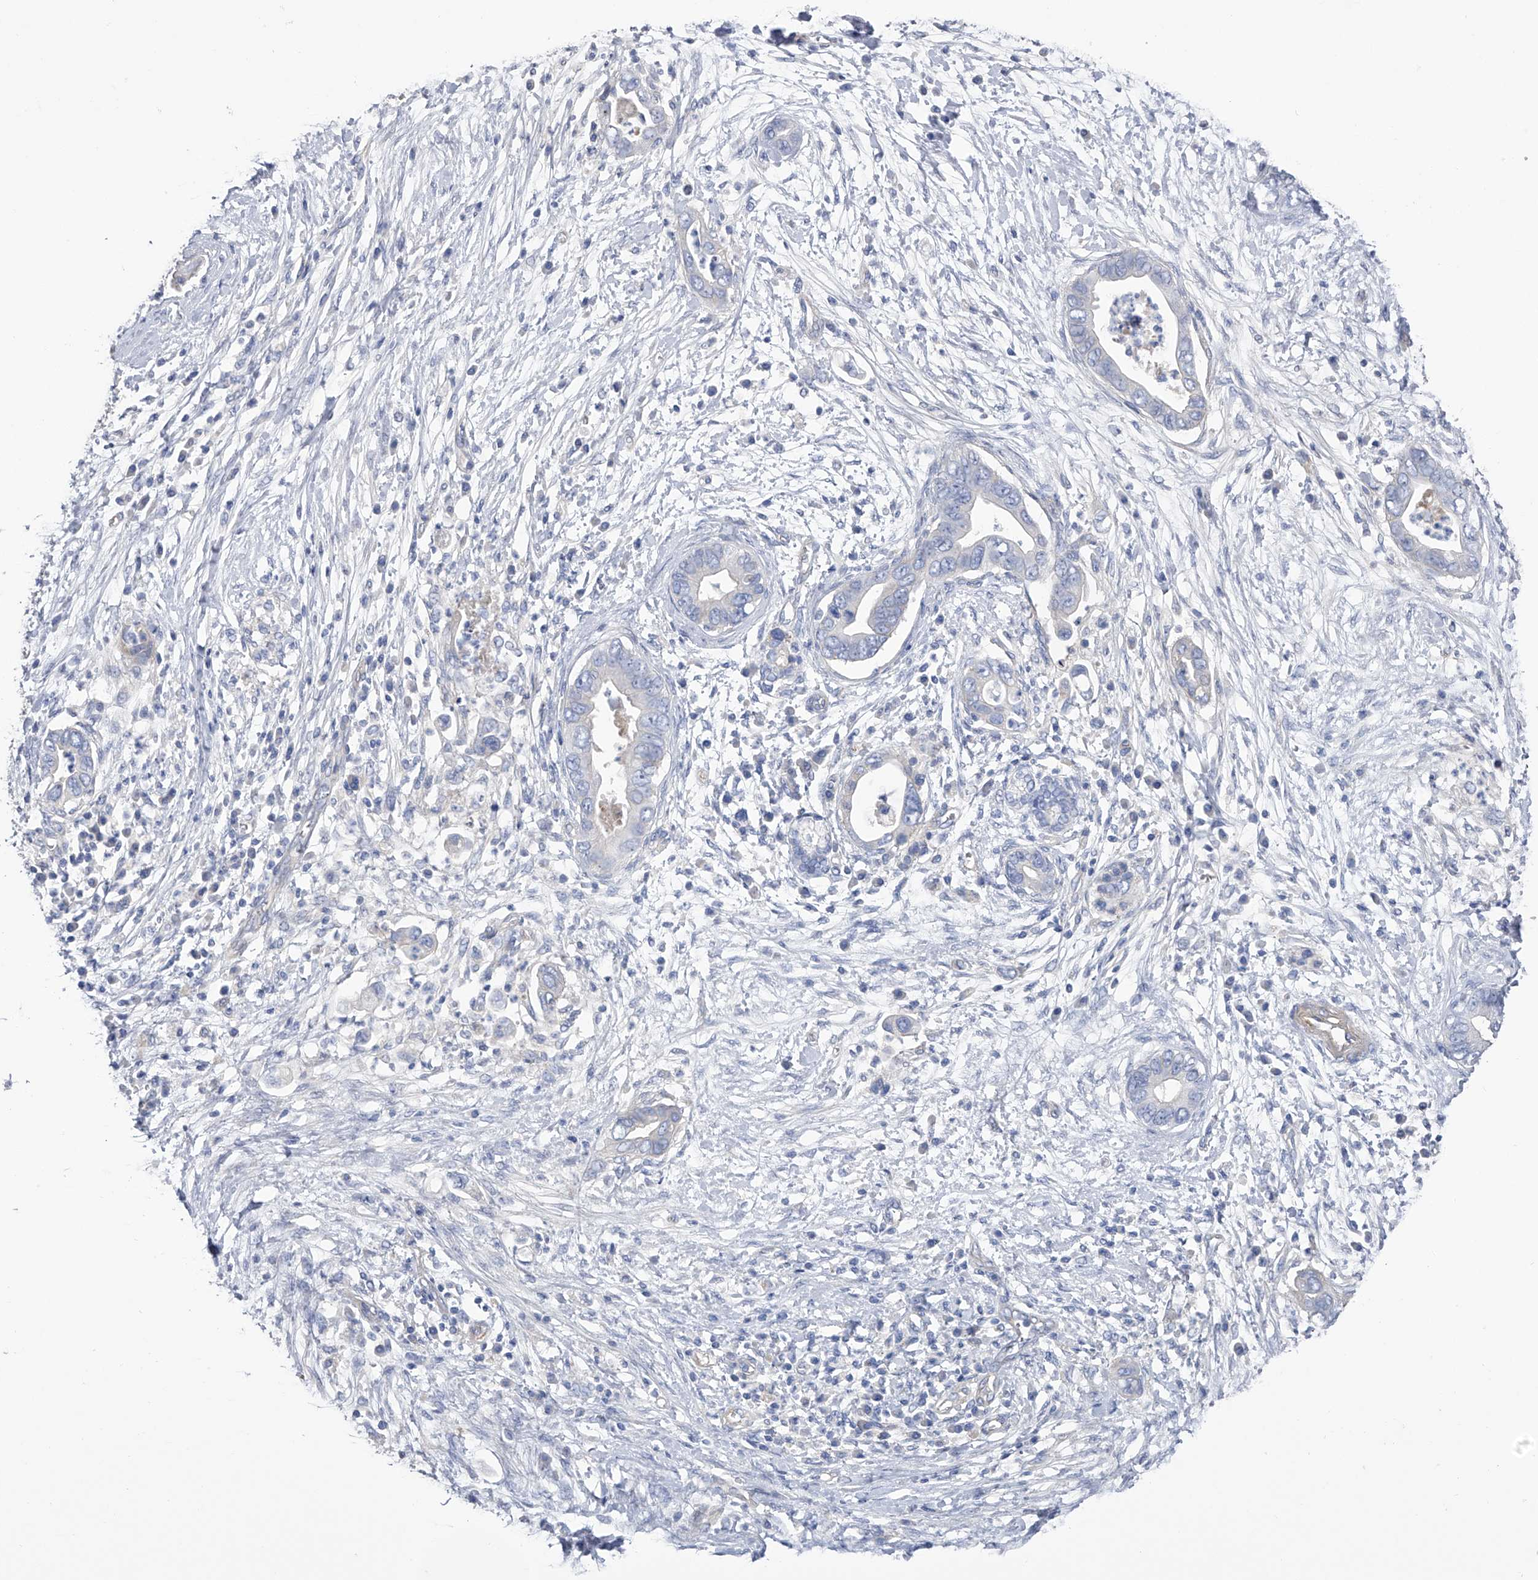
{"staining": {"intensity": "negative", "quantity": "none", "location": "none"}, "tissue": "pancreatic cancer", "cell_type": "Tumor cells", "image_type": "cancer", "snomed": [{"axis": "morphology", "description": "Adenocarcinoma, NOS"}, {"axis": "topography", "description": "Pancreas"}], "caption": "Immunohistochemistry image of adenocarcinoma (pancreatic) stained for a protein (brown), which demonstrates no staining in tumor cells. The staining was performed using DAB to visualize the protein expression in brown, while the nuclei were stained in blue with hematoxylin (Magnification: 20x).", "gene": "RWDD2A", "patient": {"sex": "male", "age": 75}}